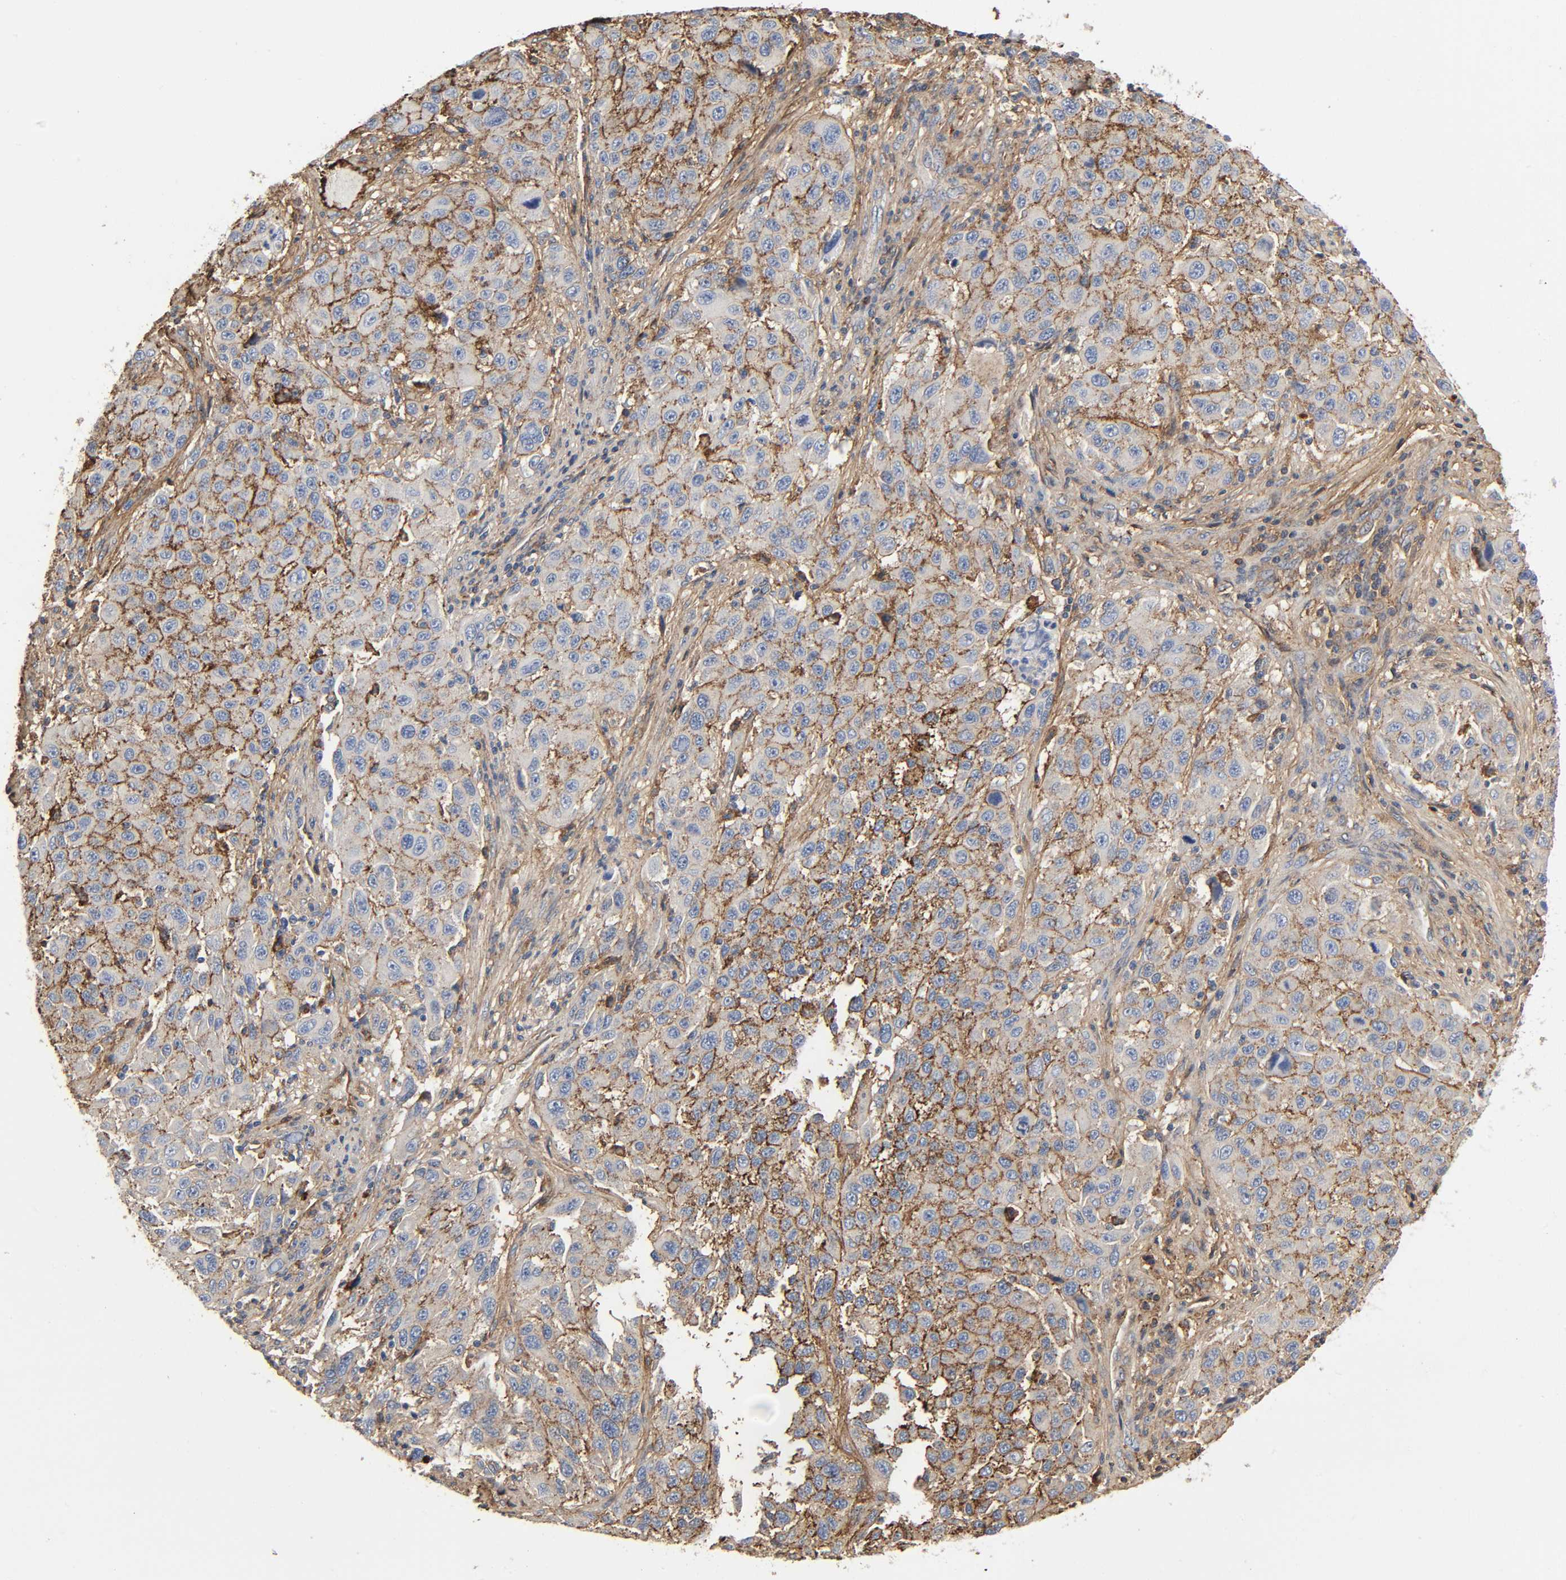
{"staining": {"intensity": "moderate", "quantity": ">75%", "location": "cytoplasmic/membranous"}, "tissue": "melanoma", "cell_type": "Tumor cells", "image_type": "cancer", "snomed": [{"axis": "morphology", "description": "Malignant melanoma, Metastatic site"}, {"axis": "topography", "description": "Lymph node"}], "caption": "IHC histopathology image of neoplastic tissue: malignant melanoma (metastatic site) stained using immunohistochemistry (IHC) shows medium levels of moderate protein expression localized specifically in the cytoplasmic/membranous of tumor cells, appearing as a cytoplasmic/membranous brown color.", "gene": "C3", "patient": {"sex": "male", "age": 61}}